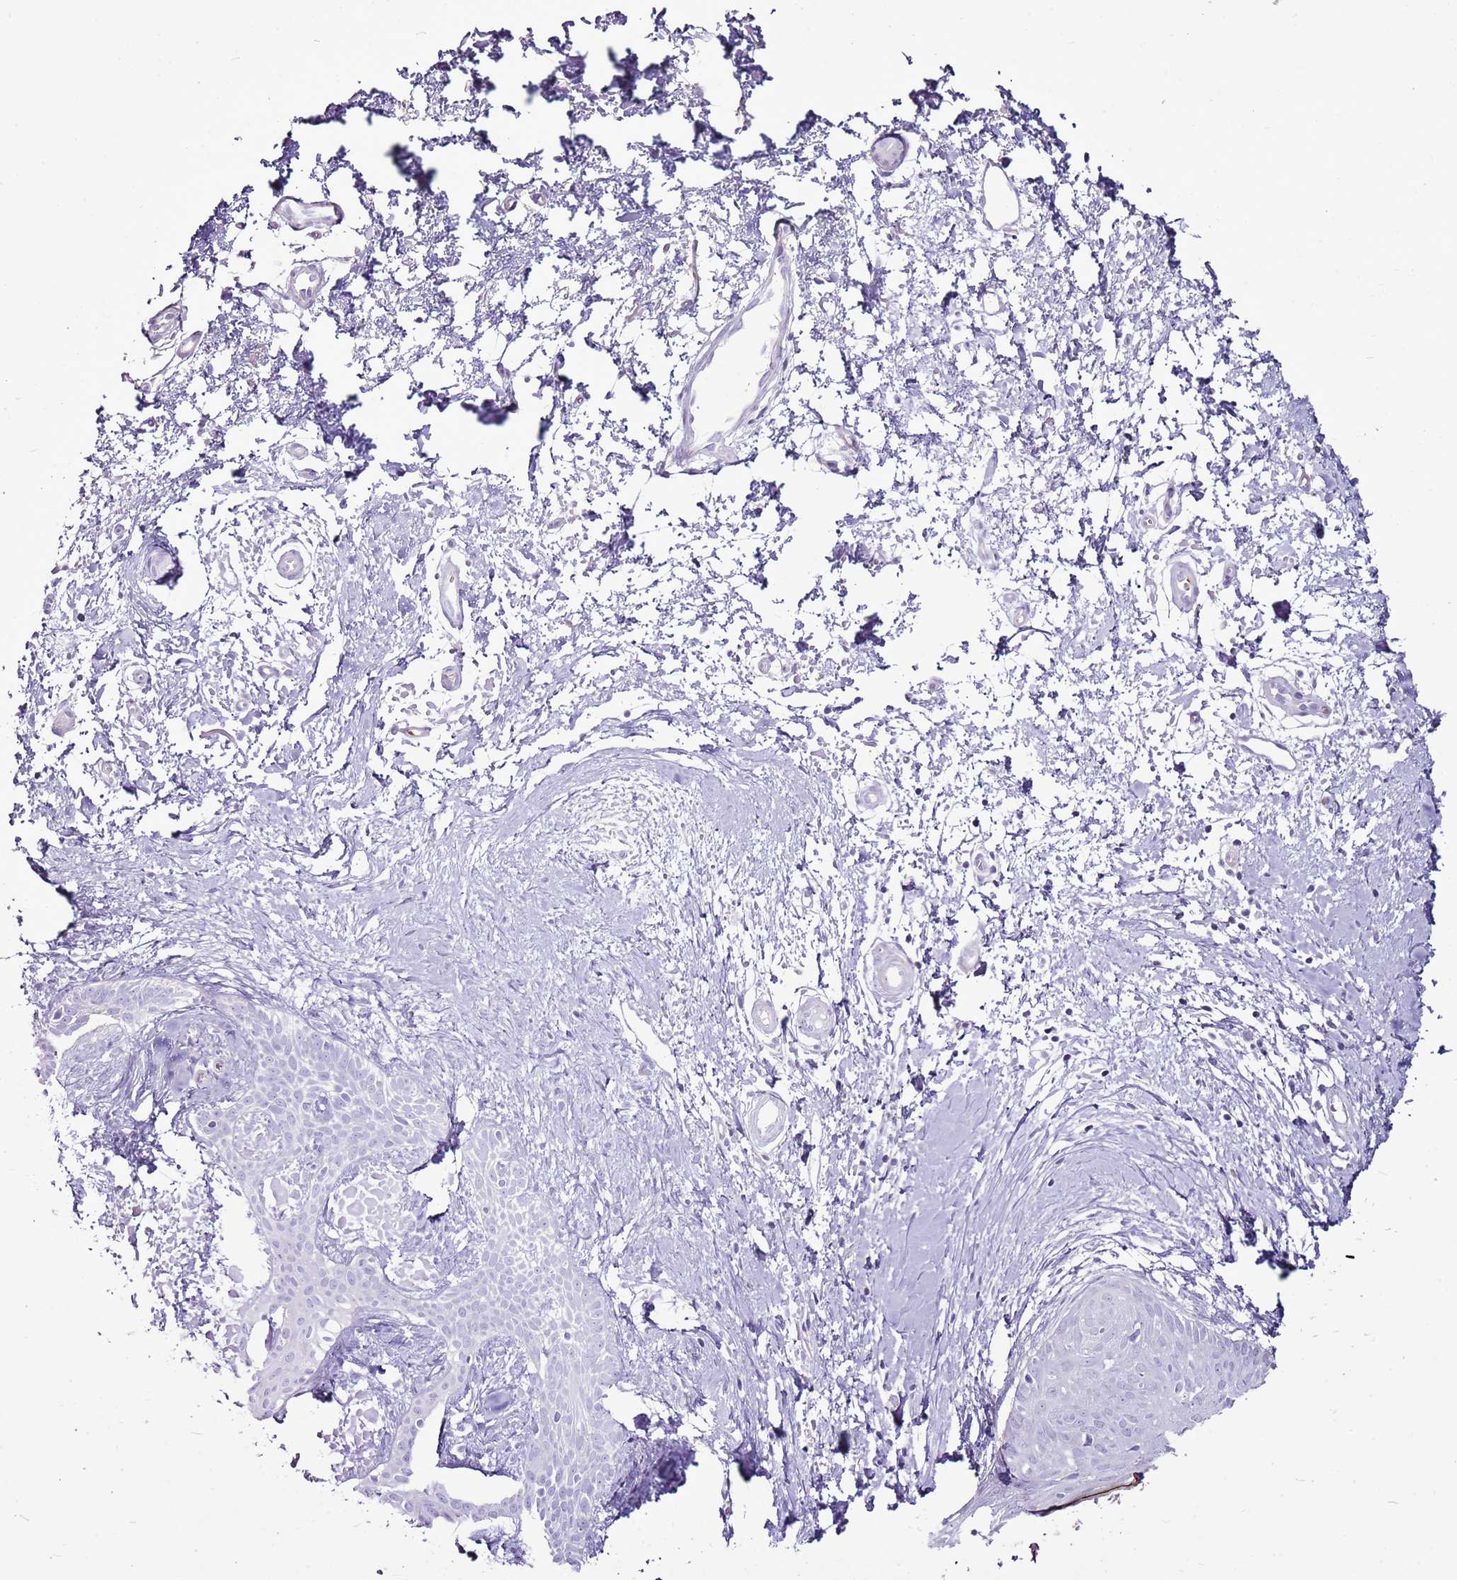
{"staining": {"intensity": "negative", "quantity": "none", "location": "none"}, "tissue": "skin cancer", "cell_type": "Tumor cells", "image_type": "cancer", "snomed": [{"axis": "morphology", "description": "Basal cell carcinoma"}, {"axis": "topography", "description": "Skin"}], "caption": "Immunohistochemical staining of human skin basal cell carcinoma demonstrates no significant positivity in tumor cells.", "gene": "CHAC2", "patient": {"sex": "male", "age": 78}}